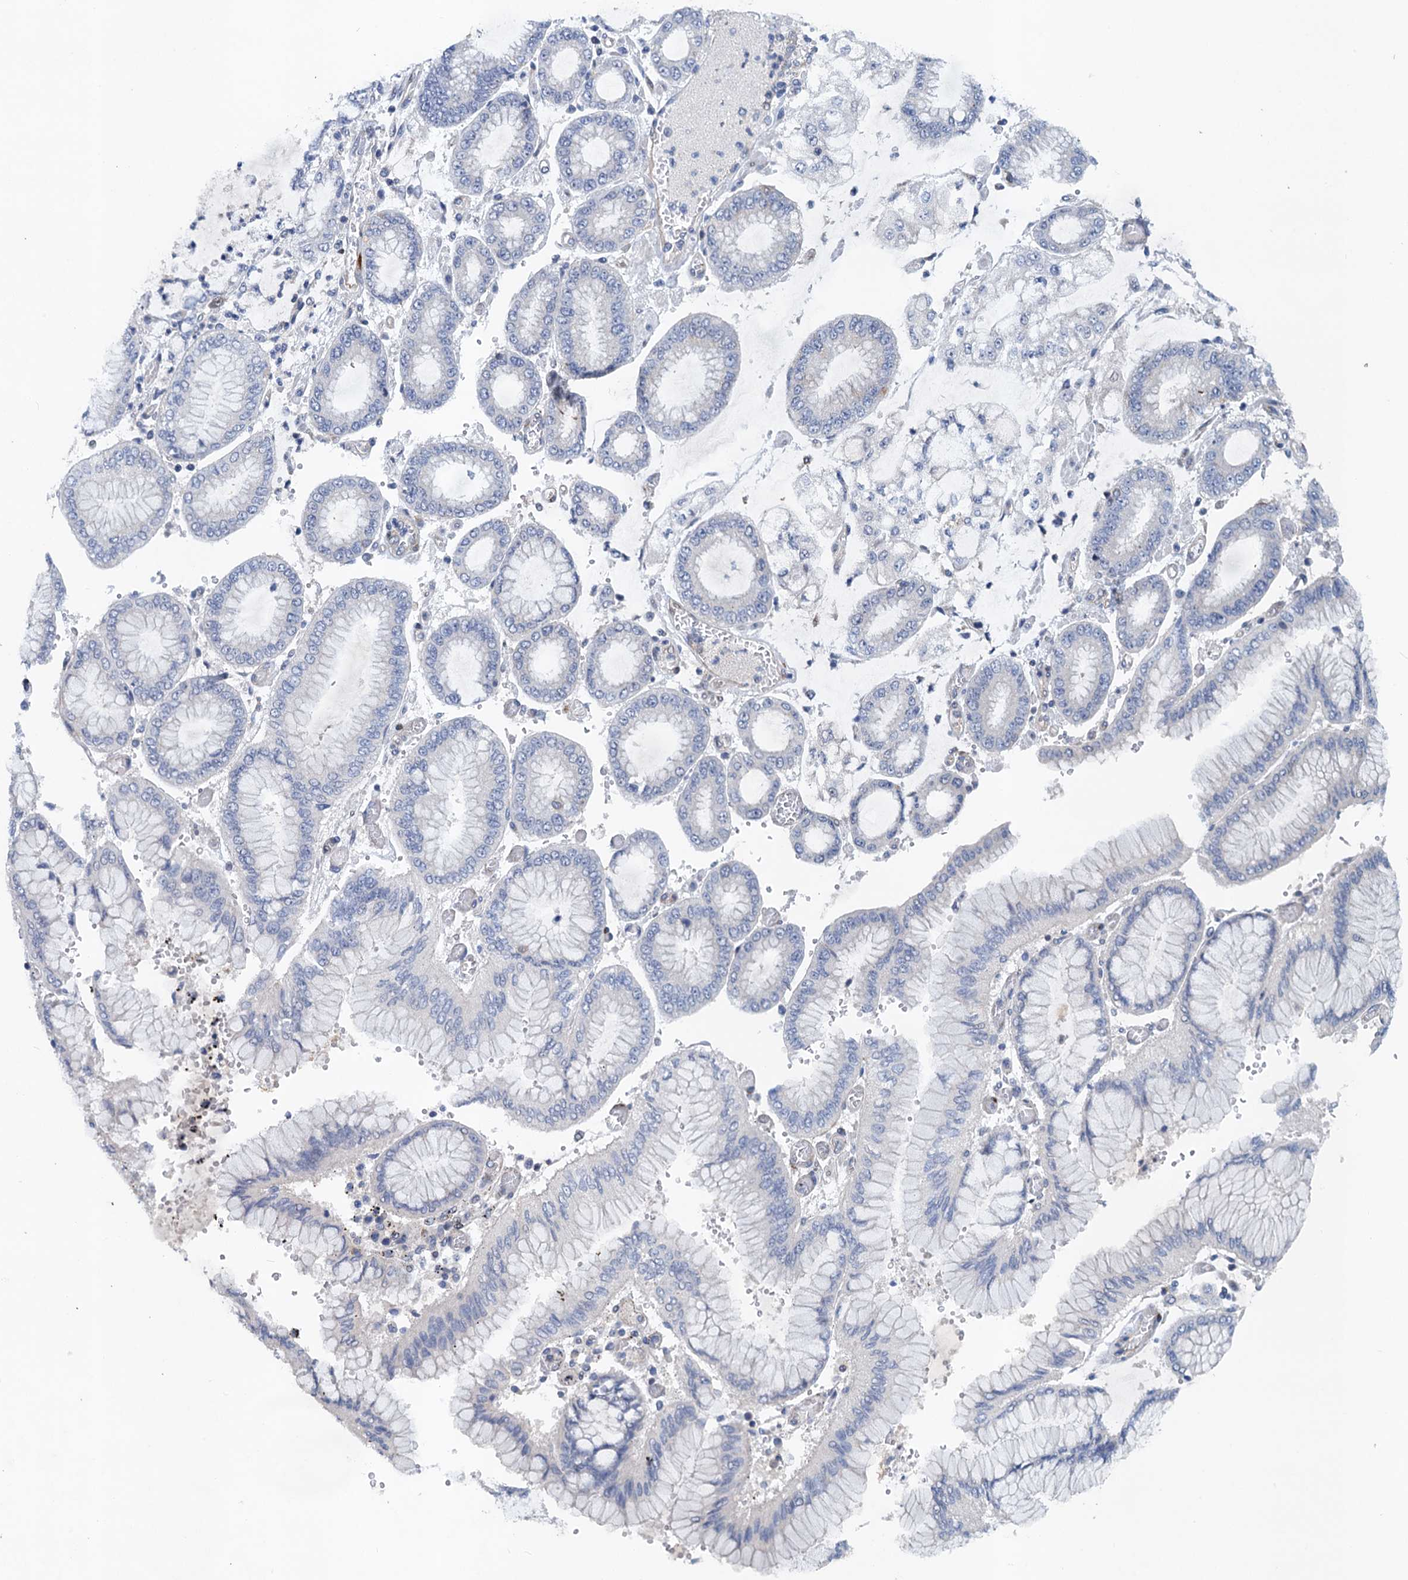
{"staining": {"intensity": "negative", "quantity": "none", "location": "none"}, "tissue": "stomach cancer", "cell_type": "Tumor cells", "image_type": "cancer", "snomed": [{"axis": "morphology", "description": "Adenocarcinoma, NOS"}, {"axis": "topography", "description": "Stomach"}], "caption": "A photomicrograph of human stomach cancer (adenocarcinoma) is negative for staining in tumor cells.", "gene": "NBEA", "patient": {"sex": "male", "age": 76}}